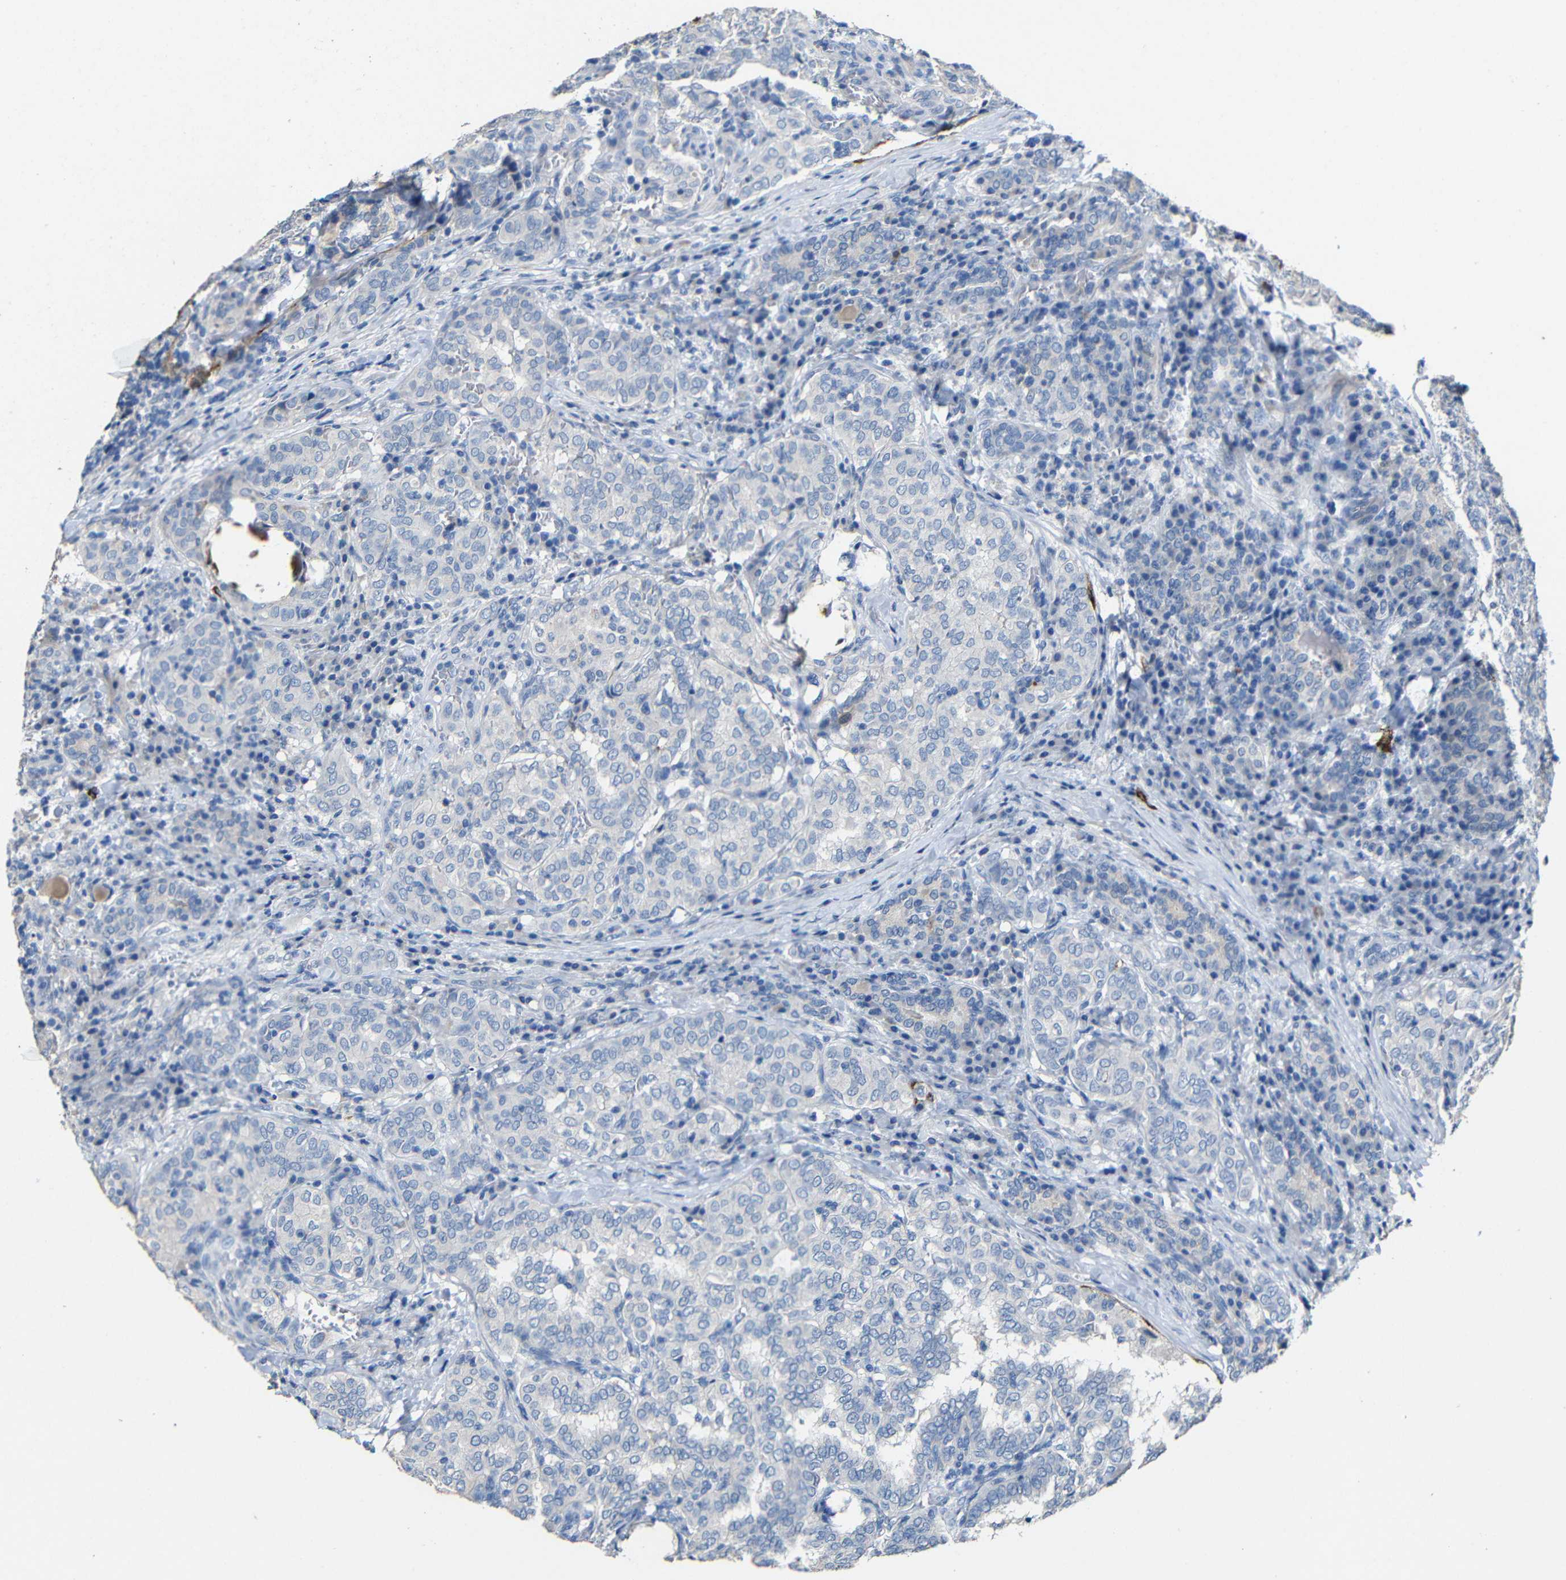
{"staining": {"intensity": "negative", "quantity": "none", "location": "none"}, "tissue": "thyroid cancer", "cell_type": "Tumor cells", "image_type": "cancer", "snomed": [{"axis": "morphology", "description": "Papillary adenocarcinoma, NOS"}, {"axis": "topography", "description": "Thyroid gland"}], "caption": "Immunohistochemistry (IHC) photomicrograph of human papillary adenocarcinoma (thyroid) stained for a protein (brown), which reveals no positivity in tumor cells.", "gene": "ACKR2", "patient": {"sex": "female", "age": 30}}